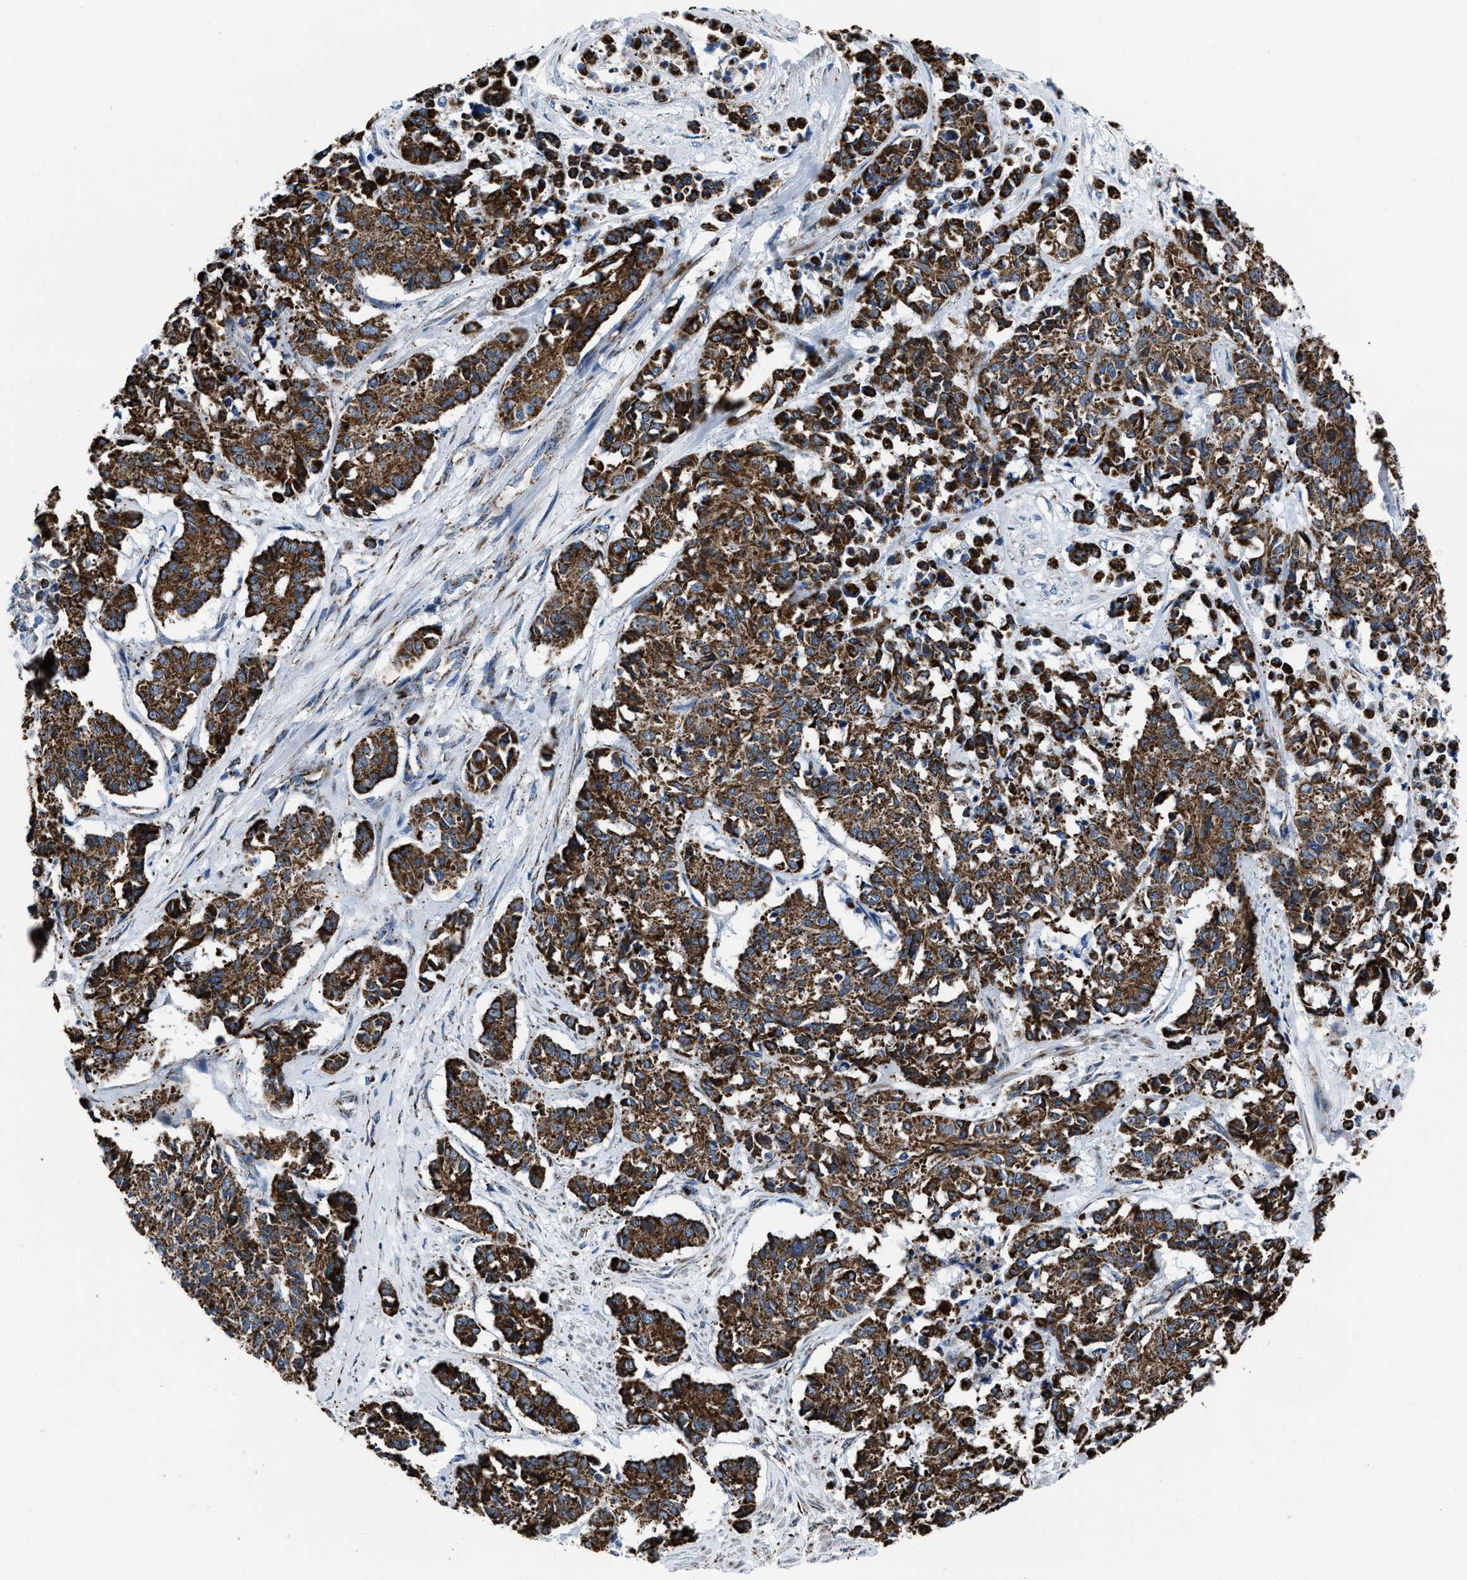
{"staining": {"intensity": "strong", "quantity": ">75%", "location": "cytoplasmic/membranous"}, "tissue": "cervical cancer", "cell_type": "Tumor cells", "image_type": "cancer", "snomed": [{"axis": "morphology", "description": "Squamous cell carcinoma, NOS"}, {"axis": "topography", "description": "Cervix"}], "caption": "A brown stain shows strong cytoplasmic/membranous expression of a protein in human cervical squamous cell carcinoma tumor cells.", "gene": "NSD3", "patient": {"sex": "female", "age": 35}}